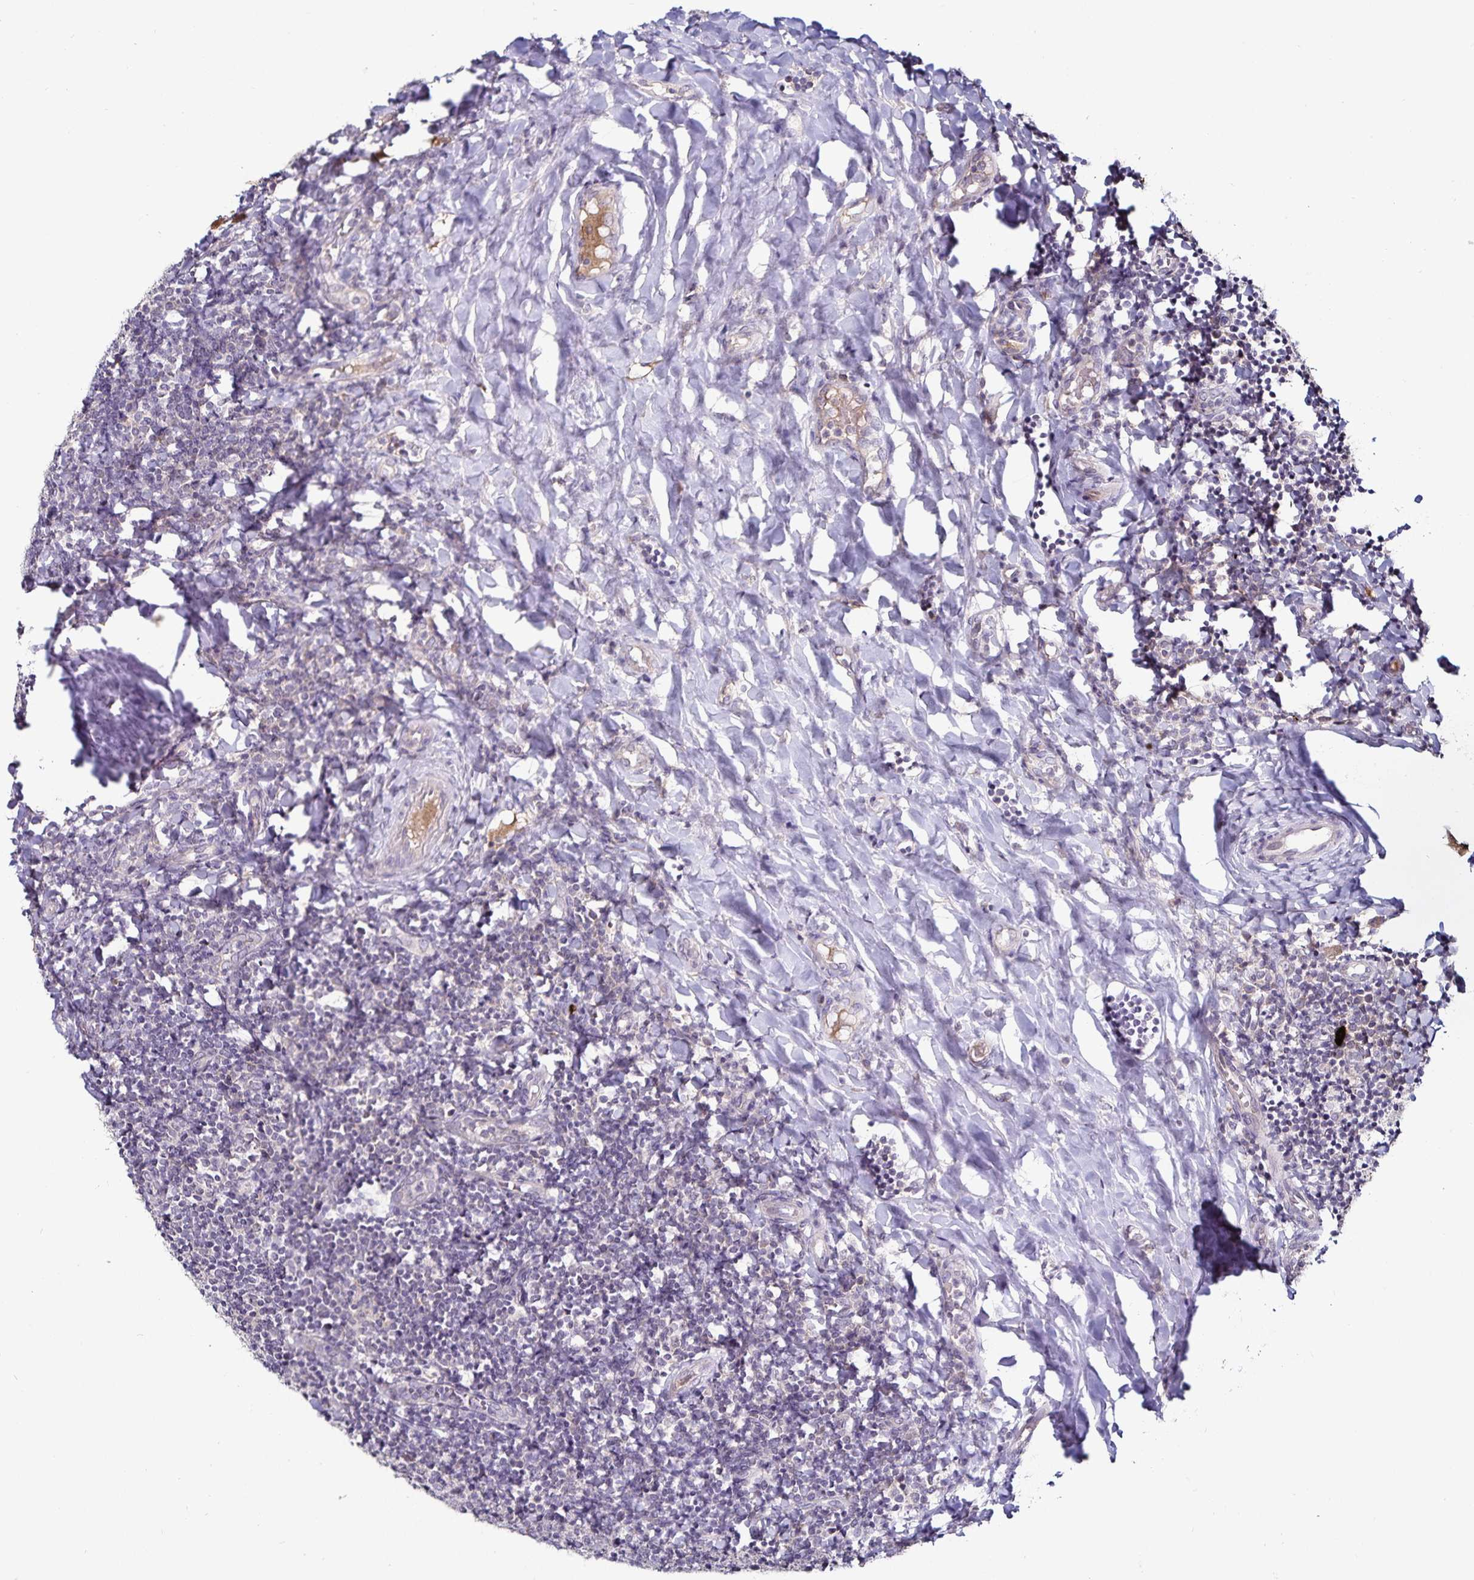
{"staining": {"intensity": "negative", "quantity": "none", "location": "none"}, "tissue": "tonsil", "cell_type": "Germinal center cells", "image_type": "normal", "snomed": [{"axis": "morphology", "description": "Normal tissue, NOS"}, {"axis": "topography", "description": "Tonsil"}], "caption": "Germinal center cells show no significant expression in normal tonsil.", "gene": "ACSL5", "patient": {"sex": "female", "age": 10}}